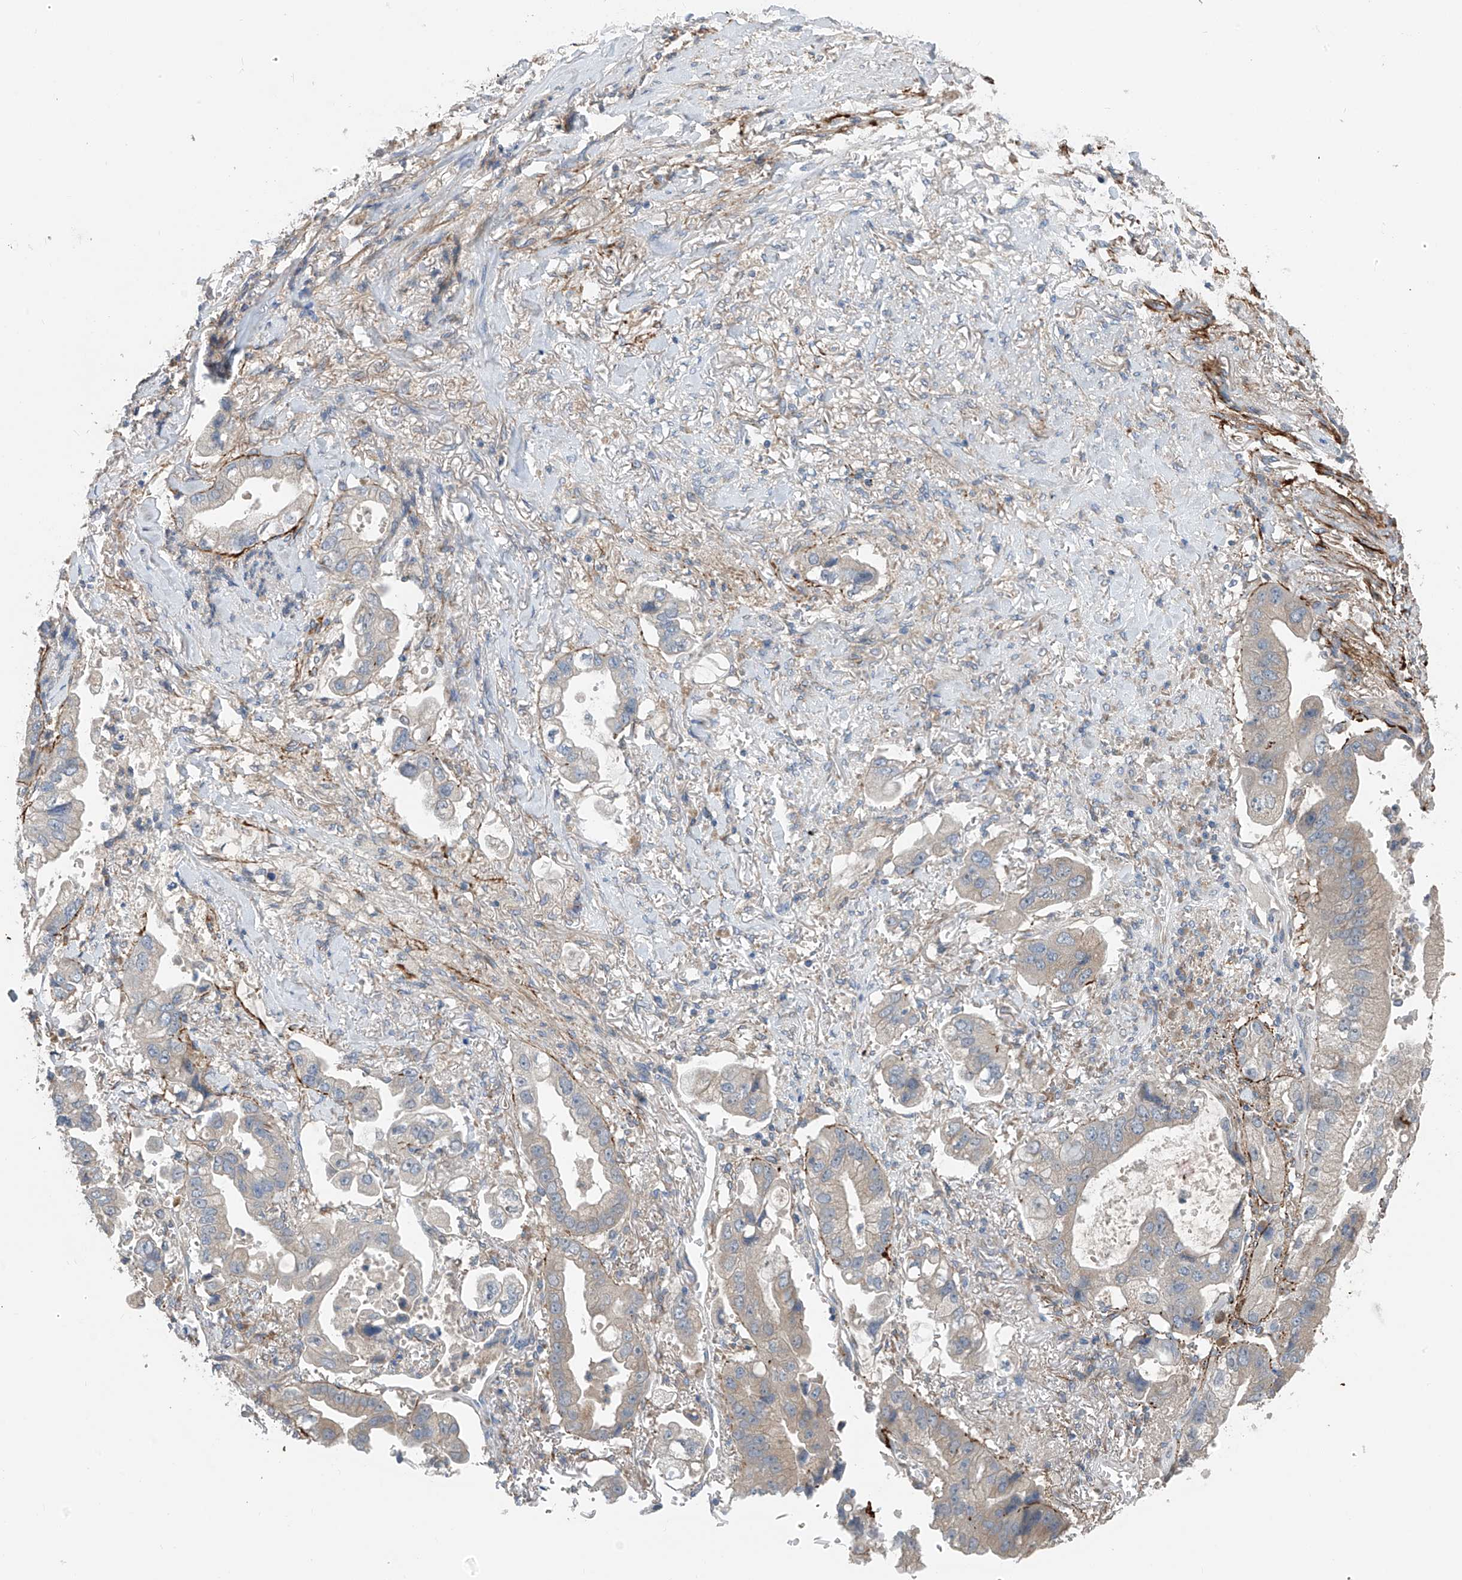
{"staining": {"intensity": "negative", "quantity": "none", "location": "none"}, "tissue": "stomach cancer", "cell_type": "Tumor cells", "image_type": "cancer", "snomed": [{"axis": "morphology", "description": "Adenocarcinoma, NOS"}, {"axis": "topography", "description": "Stomach"}], "caption": "A histopathology image of stomach adenocarcinoma stained for a protein shows no brown staining in tumor cells. (DAB (3,3'-diaminobenzidine) immunohistochemistry (IHC), high magnification).", "gene": "GALNTL6", "patient": {"sex": "male", "age": 62}}